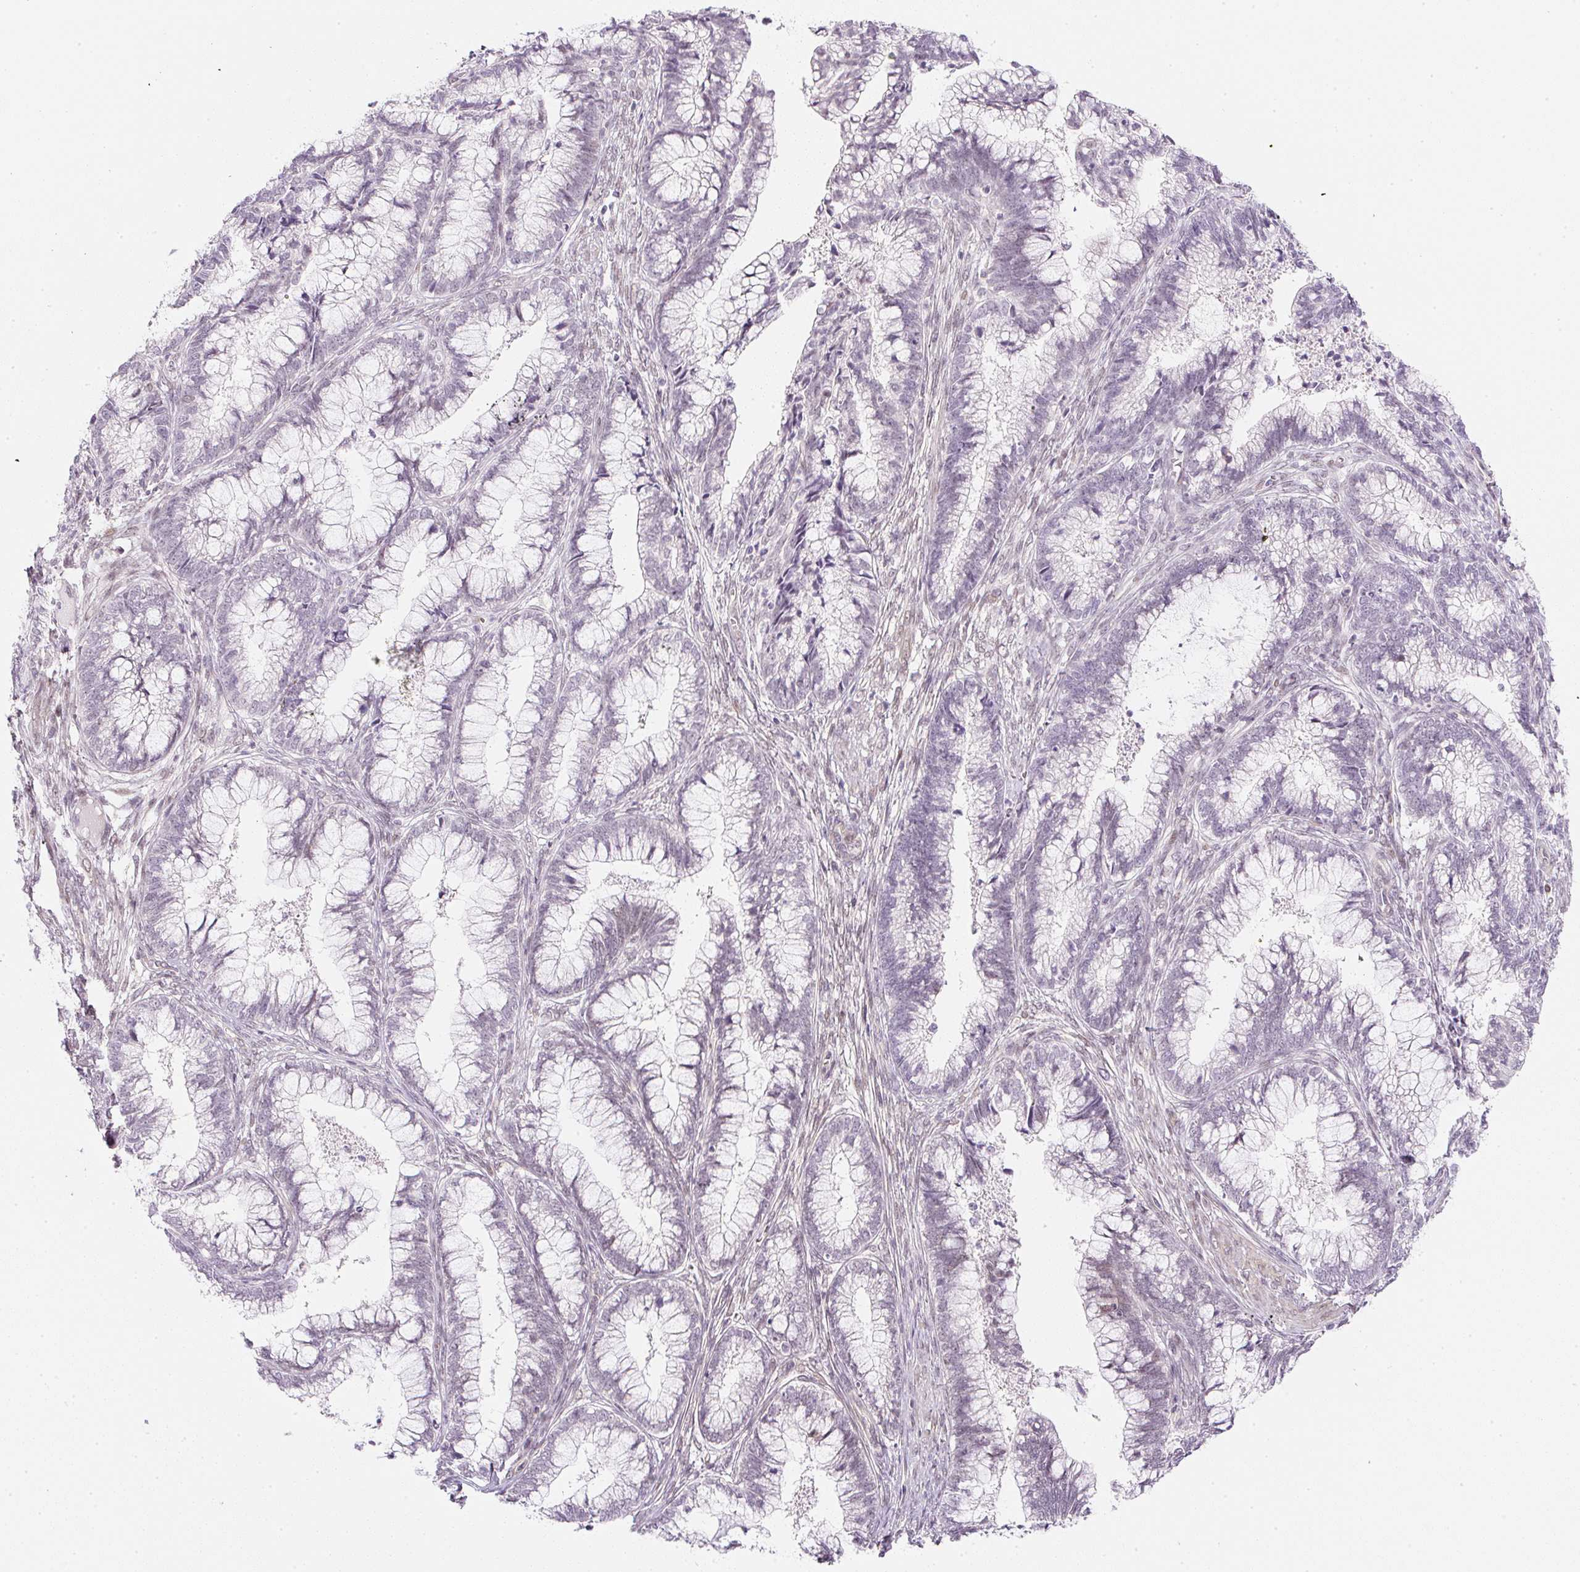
{"staining": {"intensity": "negative", "quantity": "none", "location": "none"}, "tissue": "cervical cancer", "cell_type": "Tumor cells", "image_type": "cancer", "snomed": [{"axis": "morphology", "description": "Adenocarcinoma, NOS"}, {"axis": "topography", "description": "Cervix"}], "caption": "Immunohistochemical staining of cervical cancer (adenocarcinoma) displays no significant positivity in tumor cells.", "gene": "DPPA4", "patient": {"sex": "female", "age": 44}}